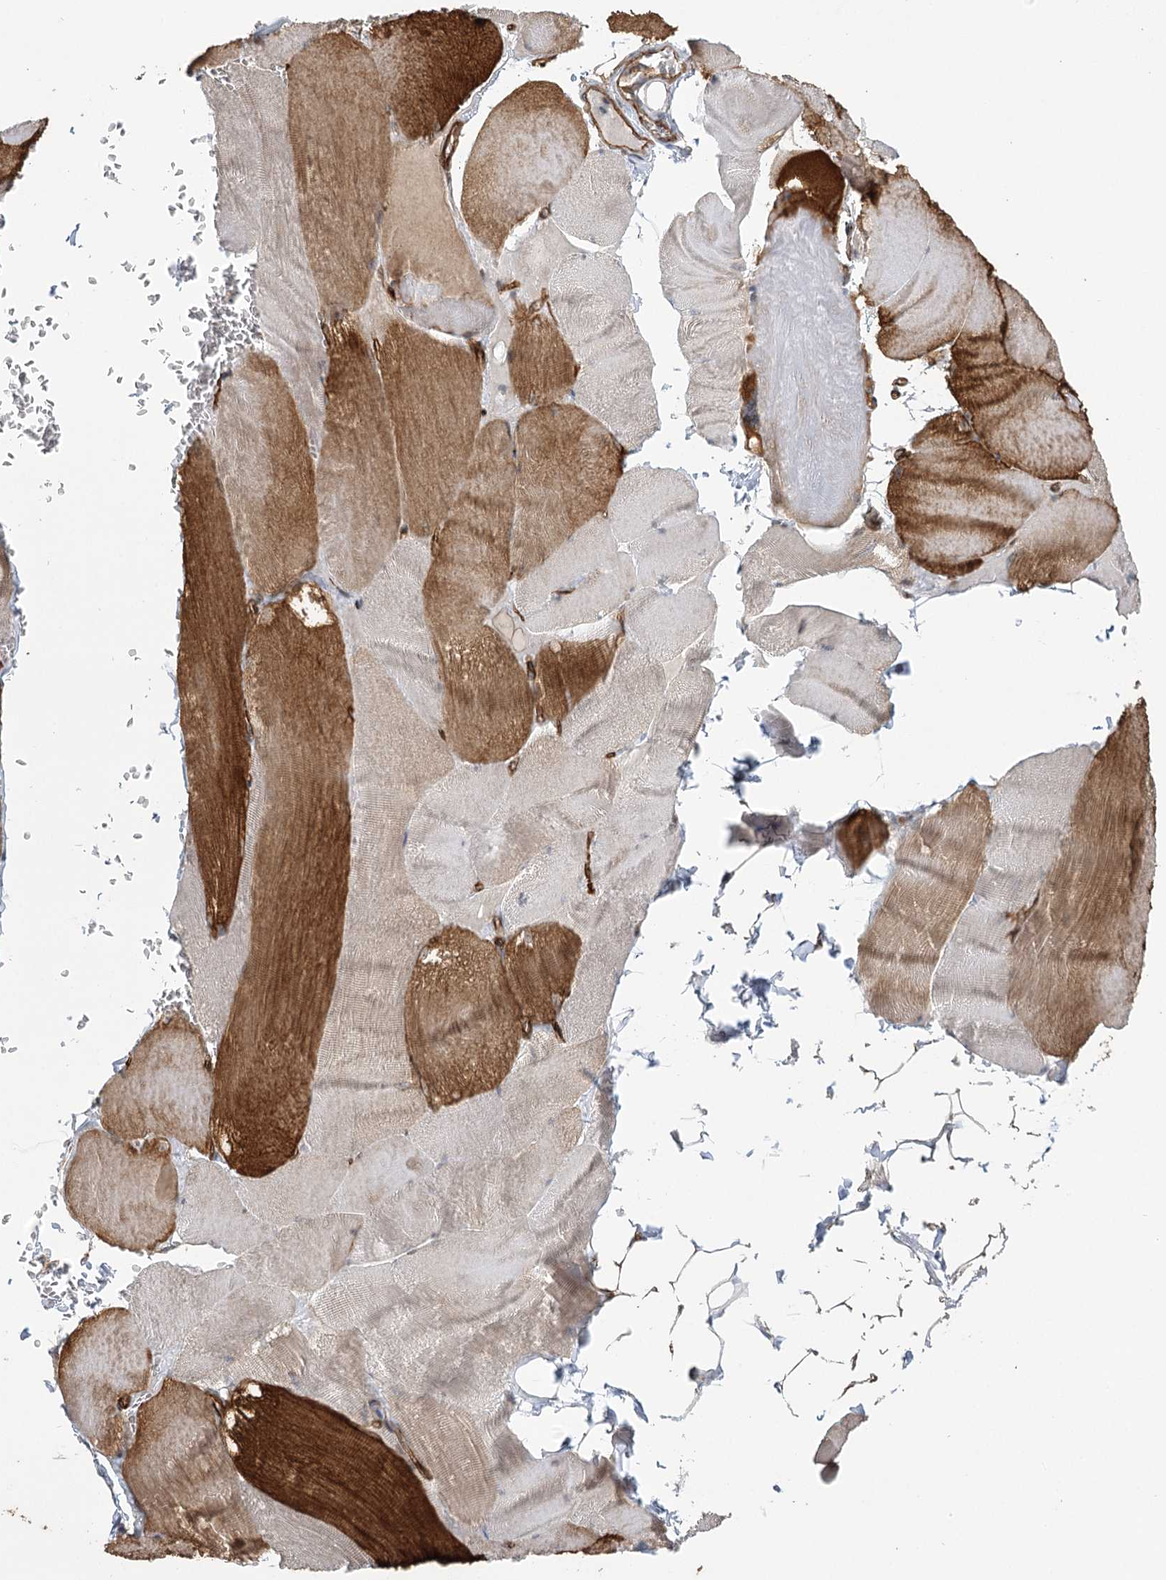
{"staining": {"intensity": "strong", "quantity": "25%-75%", "location": "cytoplasmic/membranous"}, "tissue": "skeletal muscle", "cell_type": "Myocytes", "image_type": "normal", "snomed": [{"axis": "morphology", "description": "Normal tissue, NOS"}, {"axis": "morphology", "description": "Basal cell carcinoma"}, {"axis": "topography", "description": "Skeletal muscle"}], "caption": "Immunohistochemical staining of unremarkable skeletal muscle reveals strong cytoplasmic/membranous protein staining in about 25%-75% of myocytes.", "gene": "AMTN", "patient": {"sex": "female", "age": 64}}